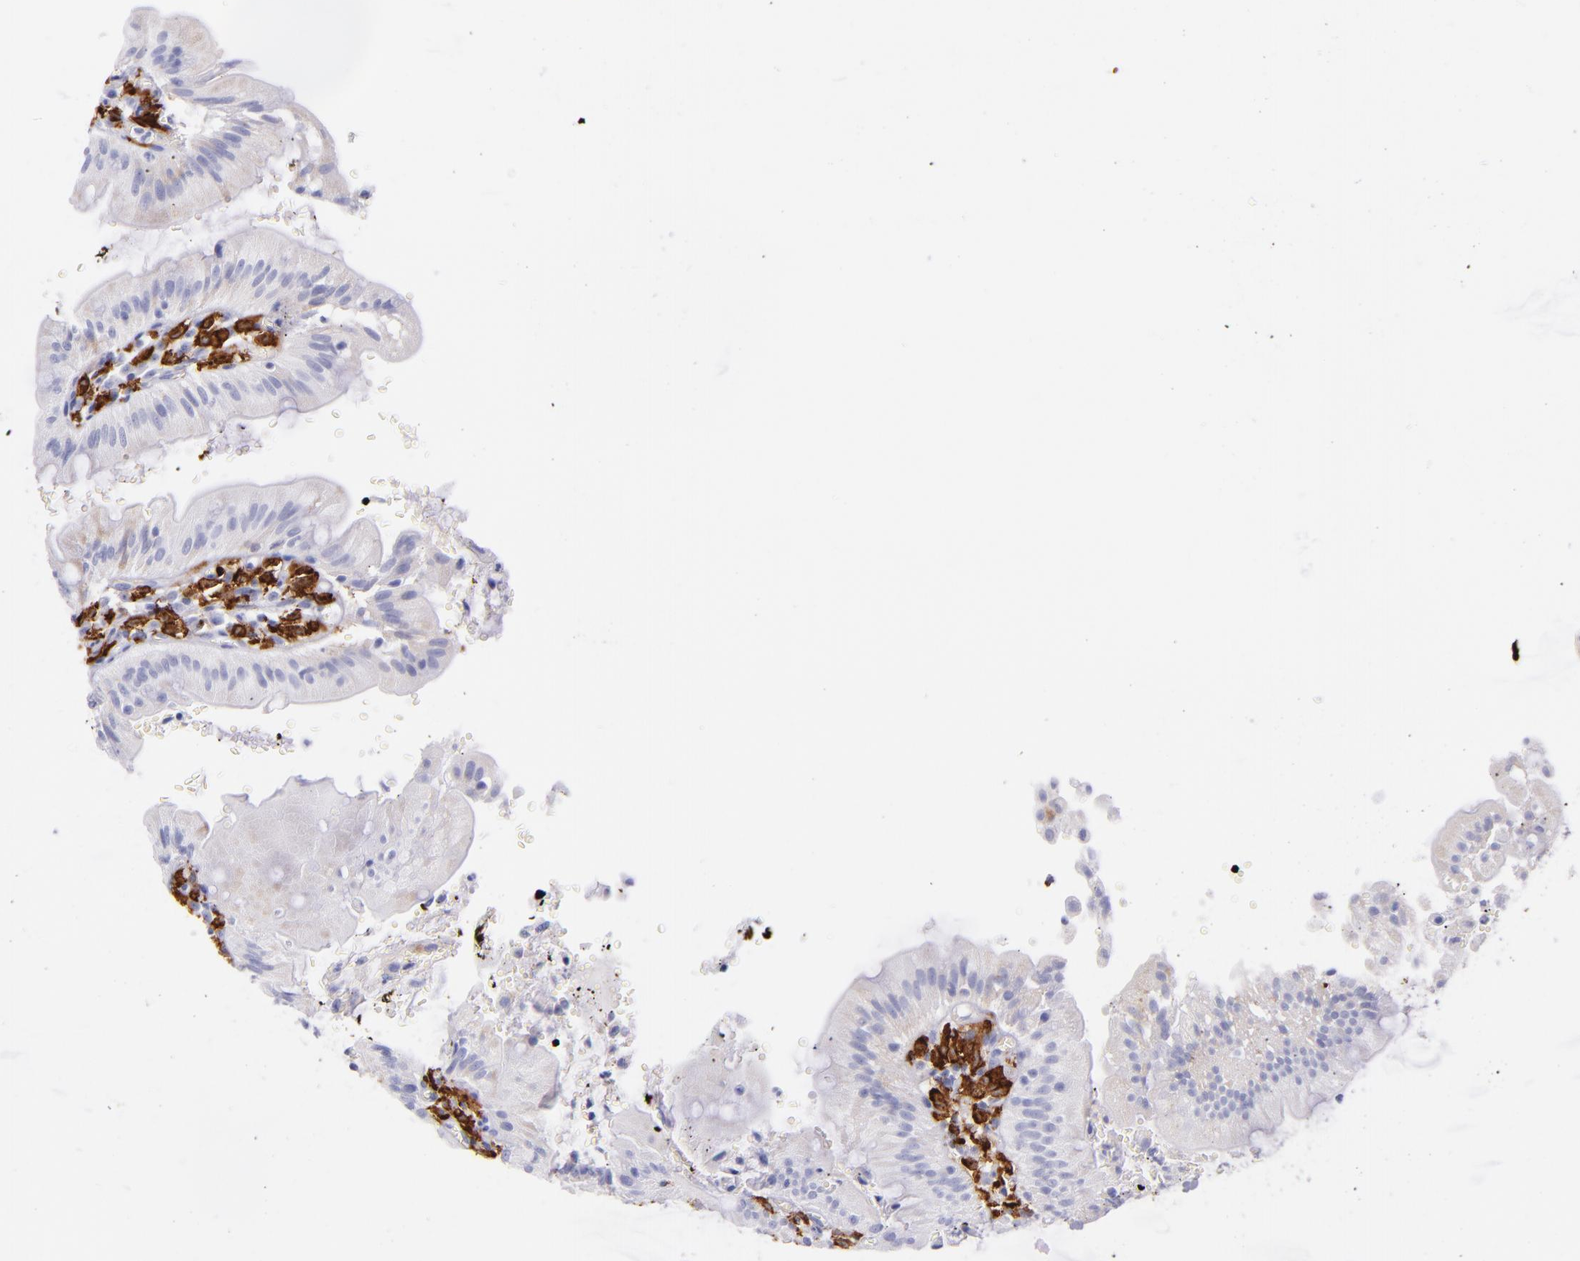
{"staining": {"intensity": "negative", "quantity": "none", "location": "none"}, "tissue": "small intestine", "cell_type": "Glandular cells", "image_type": "normal", "snomed": [{"axis": "morphology", "description": "Normal tissue, NOS"}, {"axis": "topography", "description": "Small intestine"}], "caption": "High magnification brightfield microscopy of normal small intestine stained with DAB (brown) and counterstained with hematoxylin (blue): glandular cells show no significant staining. The staining was performed using DAB to visualize the protein expression in brown, while the nuclei were stained in blue with hematoxylin (Magnification: 20x).", "gene": "CD163", "patient": {"sex": "male", "age": 71}}